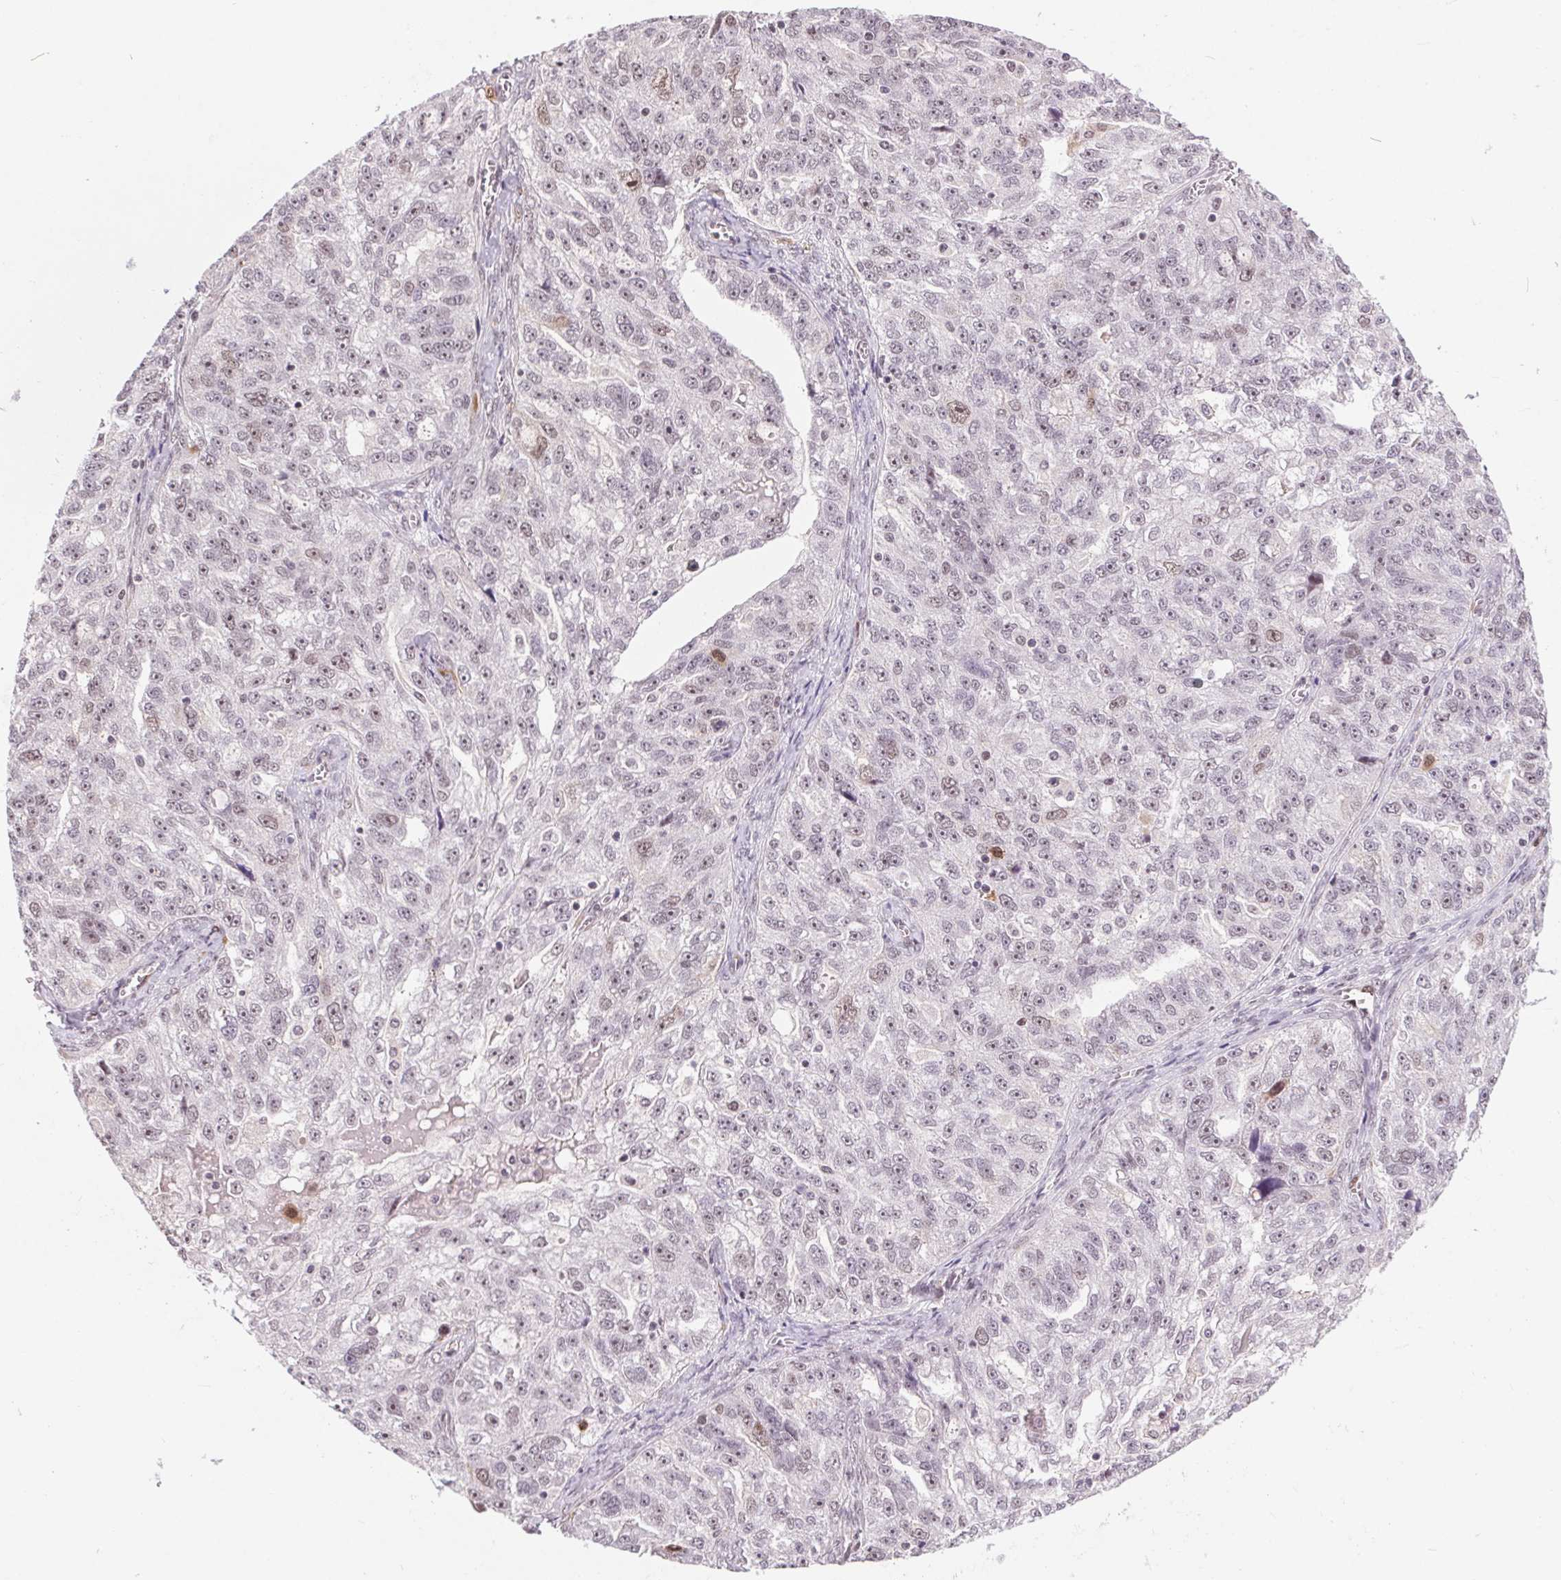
{"staining": {"intensity": "weak", "quantity": "<25%", "location": "nuclear"}, "tissue": "ovarian cancer", "cell_type": "Tumor cells", "image_type": "cancer", "snomed": [{"axis": "morphology", "description": "Cystadenocarcinoma, serous, NOS"}, {"axis": "topography", "description": "Ovary"}], "caption": "Ovarian cancer (serous cystadenocarcinoma) was stained to show a protein in brown. There is no significant staining in tumor cells.", "gene": "CD2BP2", "patient": {"sex": "female", "age": 51}}